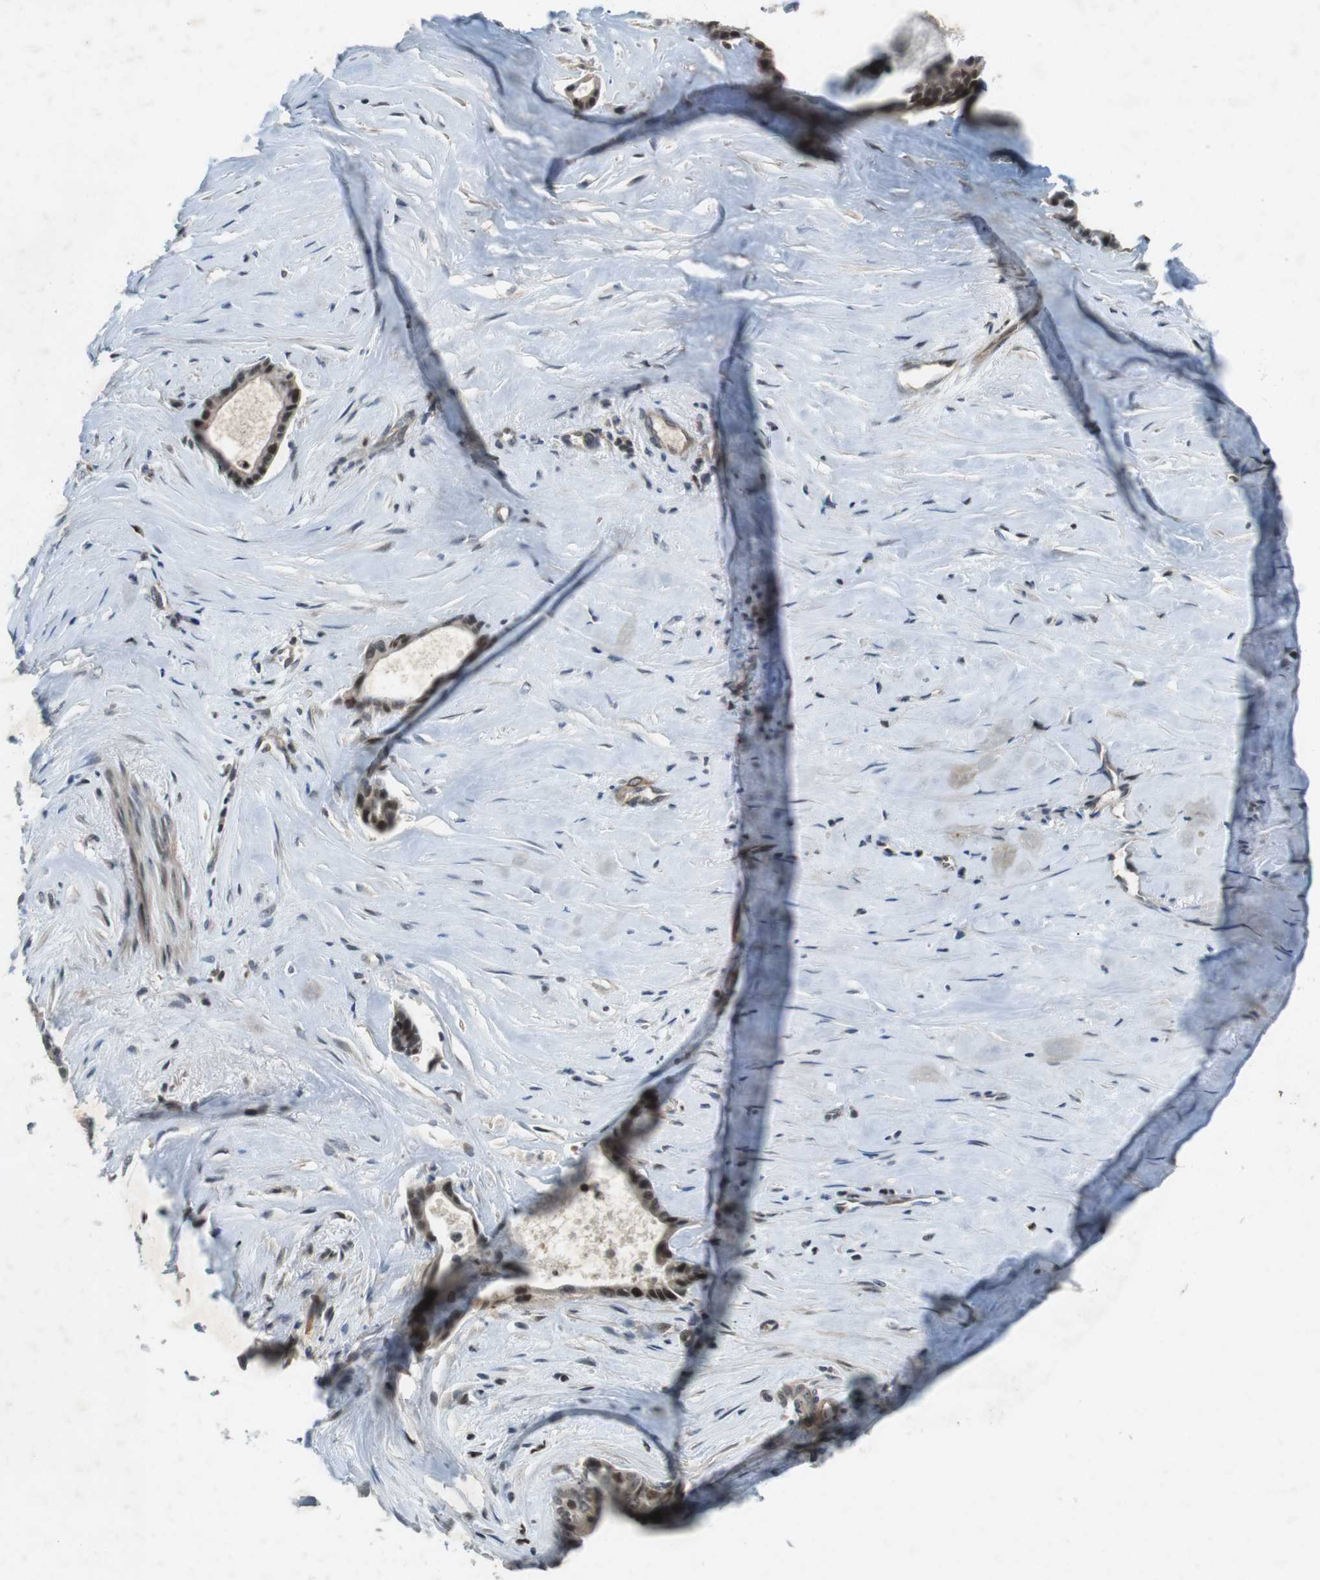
{"staining": {"intensity": "strong", "quantity": ">75%", "location": "nuclear"}, "tissue": "liver cancer", "cell_type": "Tumor cells", "image_type": "cancer", "snomed": [{"axis": "morphology", "description": "Cholangiocarcinoma"}, {"axis": "topography", "description": "Liver"}], "caption": "Approximately >75% of tumor cells in cholangiocarcinoma (liver) show strong nuclear protein staining as visualized by brown immunohistochemical staining.", "gene": "MAPKAPK5", "patient": {"sex": "female", "age": 55}}